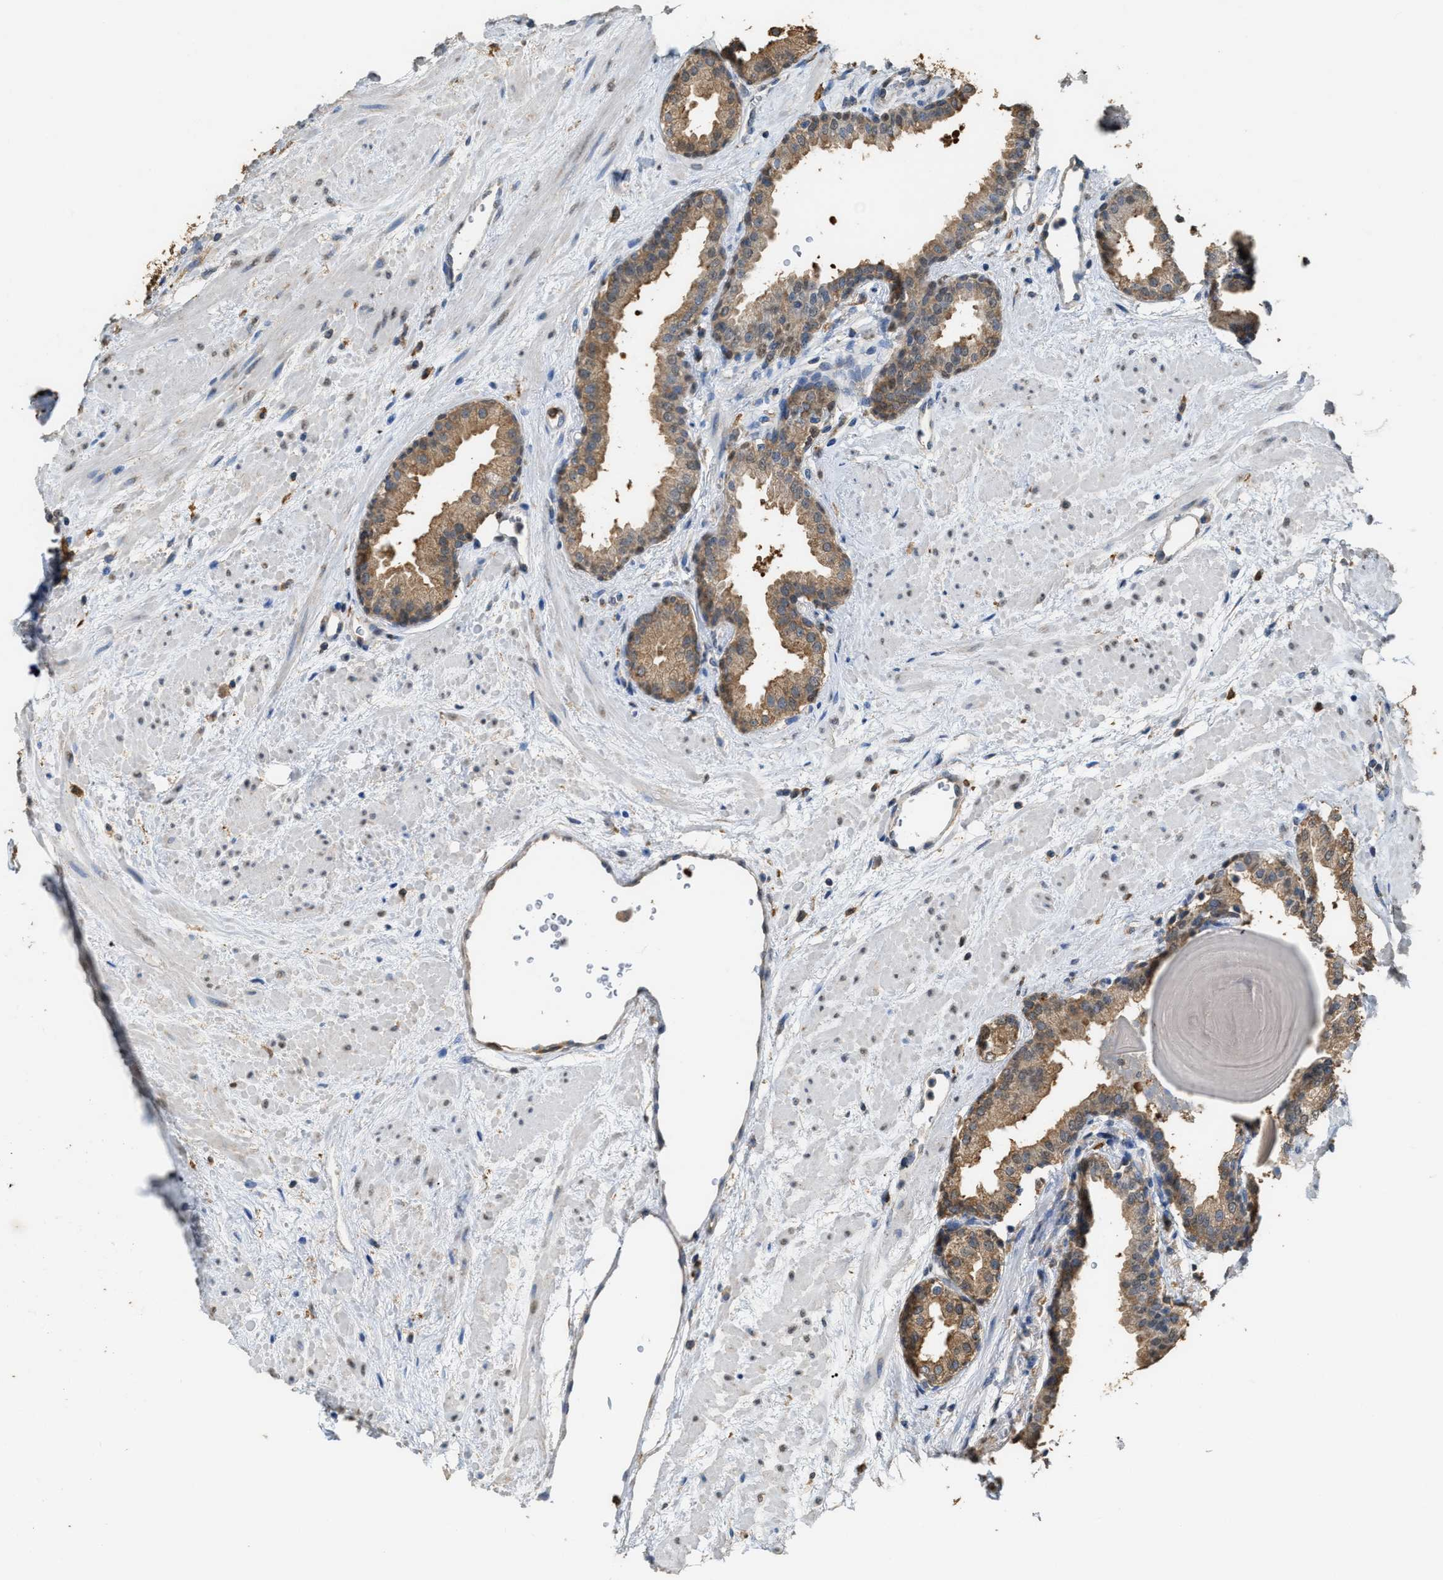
{"staining": {"intensity": "moderate", "quantity": ">75%", "location": "cytoplasmic/membranous"}, "tissue": "prostate", "cell_type": "Glandular cells", "image_type": "normal", "snomed": [{"axis": "morphology", "description": "Normal tissue, NOS"}, {"axis": "topography", "description": "Prostate"}], "caption": "Protein staining of benign prostate exhibits moderate cytoplasmic/membranous positivity in approximately >75% of glandular cells.", "gene": "GCN1", "patient": {"sex": "male", "age": 51}}